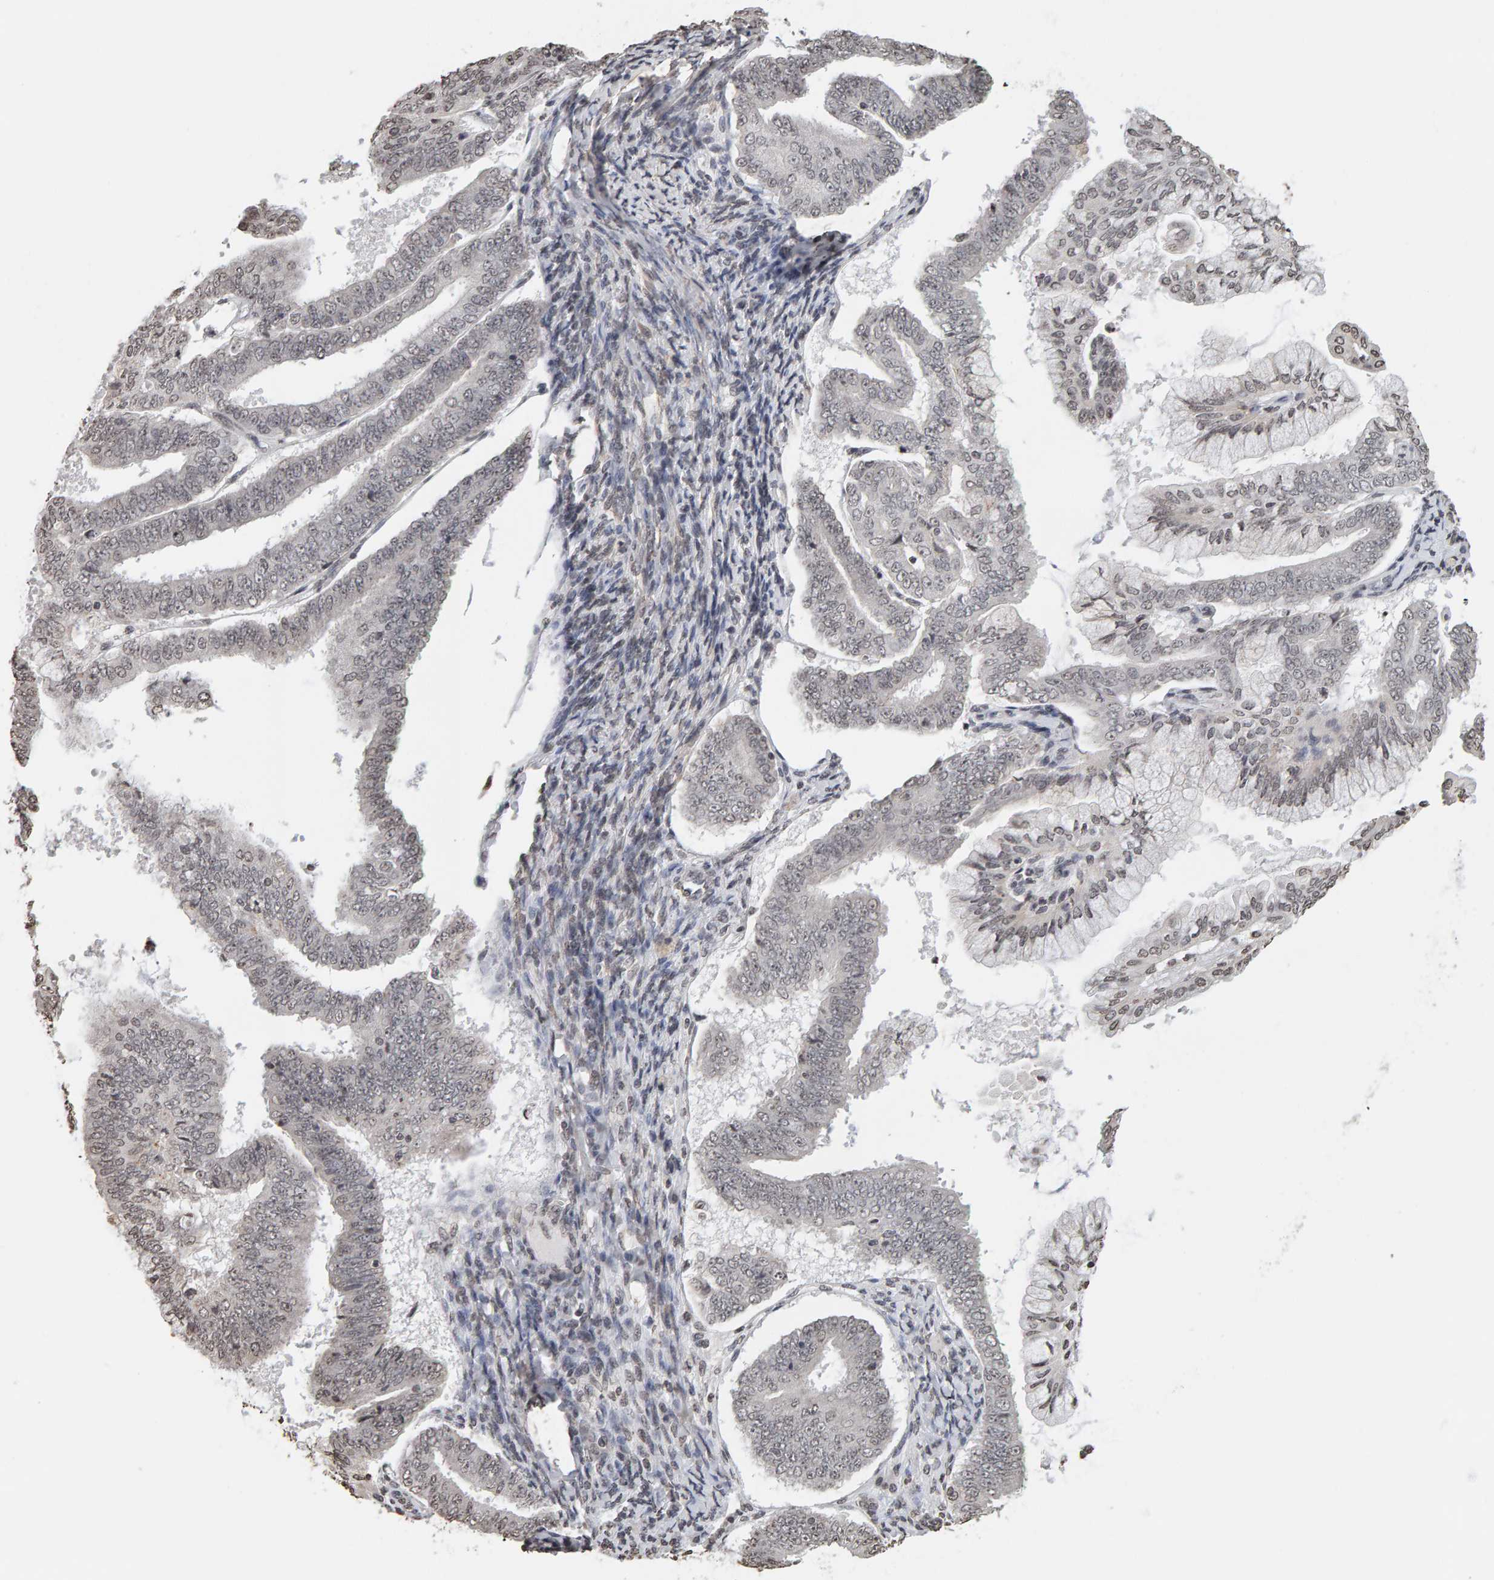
{"staining": {"intensity": "weak", "quantity": "25%-75%", "location": "nuclear"}, "tissue": "endometrial cancer", "cell_type": "Tumor cells", "image_type": "cancer", "snomed": [{"axis": "morphology", "description": "Adenocarcinoma, NOS"}, {"axis": "topography", "description": "Endometrium"}], "caption": "This is an image of IHC staining of endometrial cancer (adenocarcinoma), which shows weak expression in the nuclear of tumor cells.", "gene": "AFF4", "patient": {"sex": "female", "age": 63}}